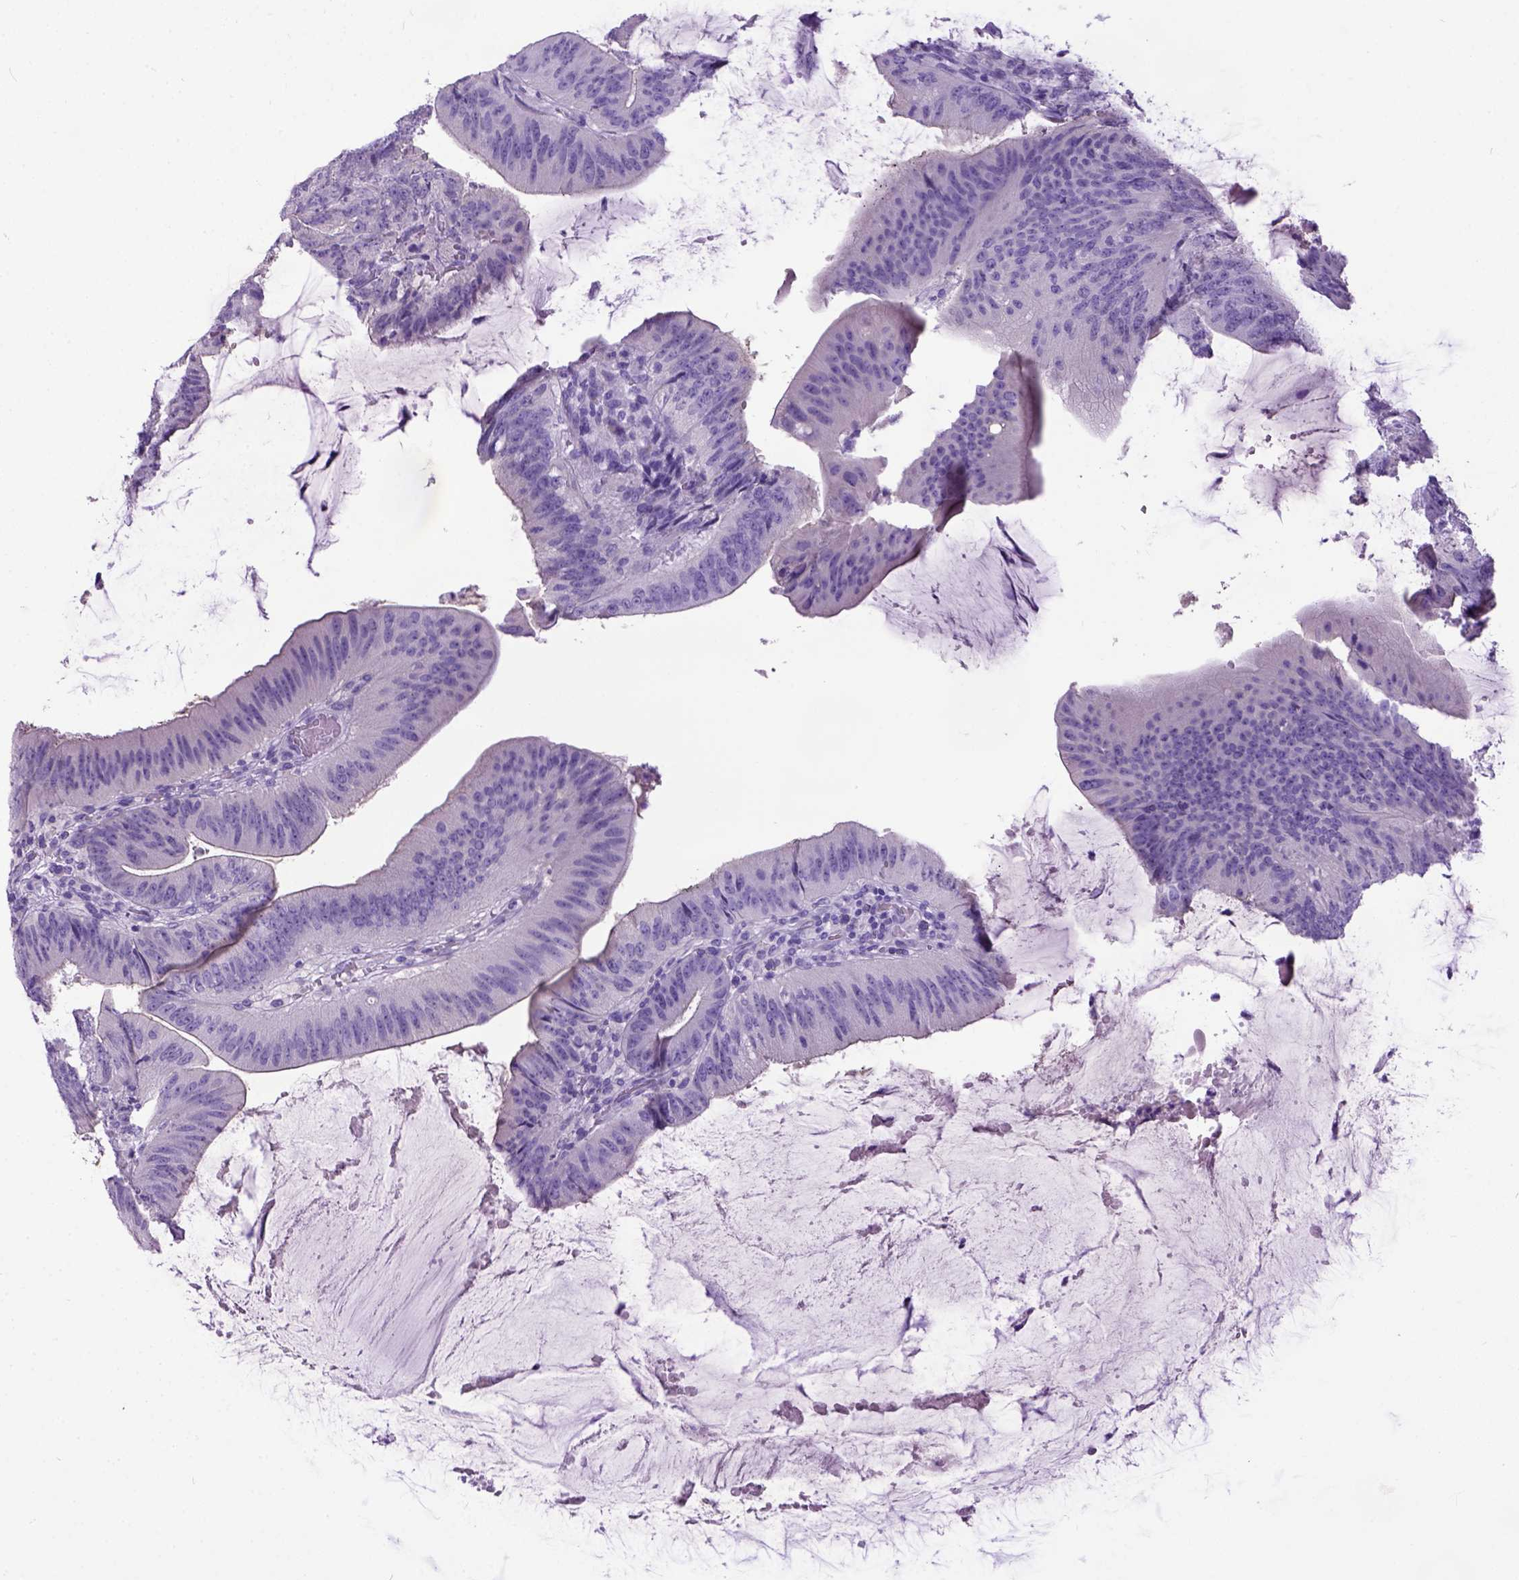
{"staining": {"intensity": "negative", "quantity": "none", "location": "none"}, "tissue": "colorectal cancer", "cell_type": "Tumor cells", "image_type": "cancer", "snomed": [{"axis": "morphology", "description": "Adenocarcinoma, NOS"}, {"axis": "topography", "description": "Colon"}], "caption": "Image shows no protein positivity in tumor cells of colorectal cancer (adenocarcinoma) tissue.", "gene": "IGF2", "patient": {"sex": "female", "age": 43}}